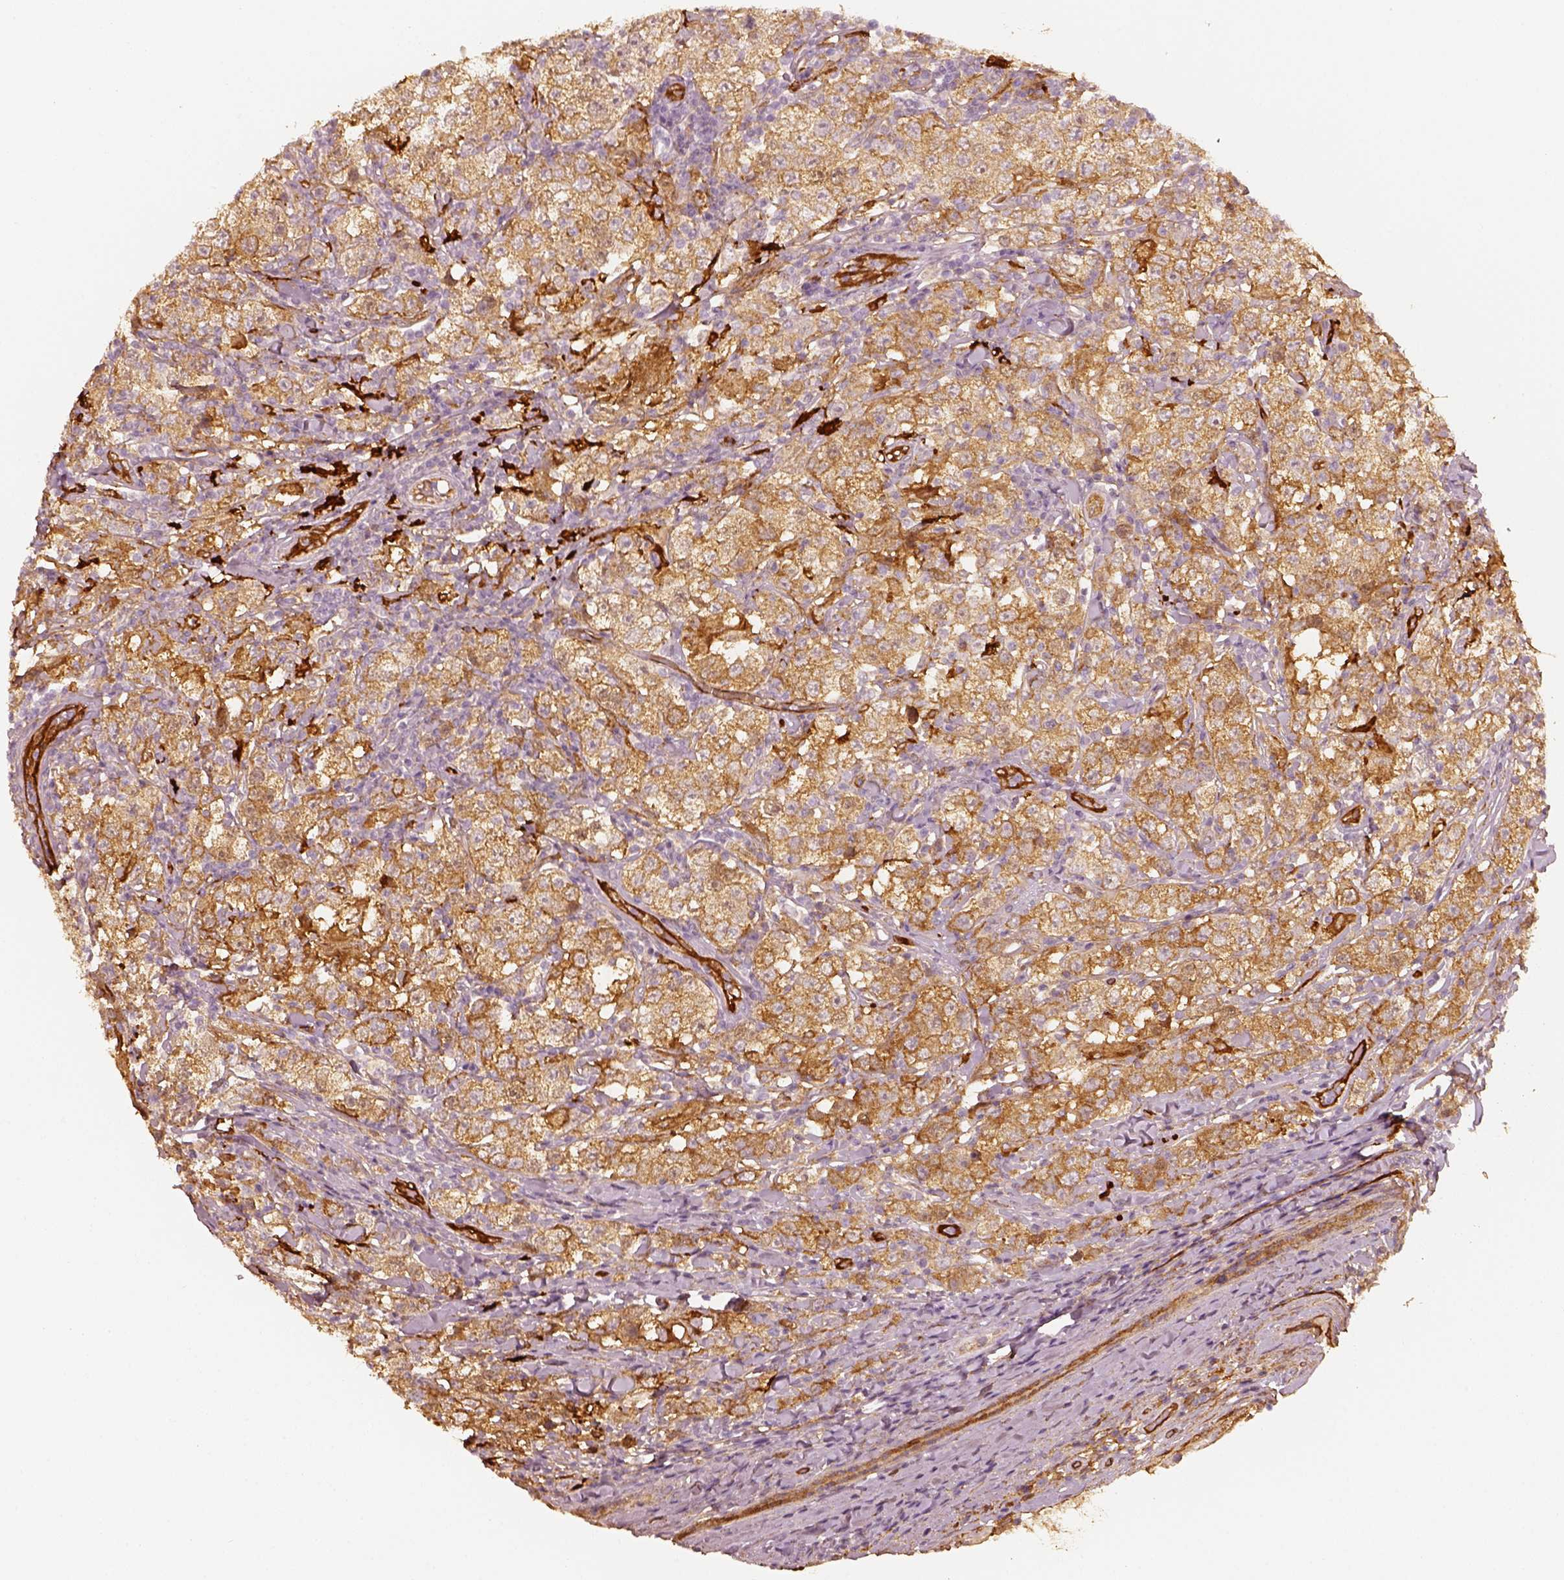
{"staining": {"intensity": "moderate", "quantity": ">75%", "location": "cytoplasmic/membranous"}, "tissue": "testis cancer", "cell_type": "Tumor cells", "image_type": "cancer", "snomed": [{"axis": "morphology", "description": "Seminoma, NOS"}, {"axis": "morphology", "description": "Carcinoma, Embryonal, NOS"}, {"axis": "topography", "description": "Testis"}], "caption": "Testis embryonal carcinoma was stained to show a protein in brown. There is medium levels of moderate cytoplasmic/membranous staining in about >75% of tumor cells. The protein of interest is shown in brown color, while the nuclei are stained blue.", "gene": "FSCN1", "patient": {"sex": "male", "age": 41}}